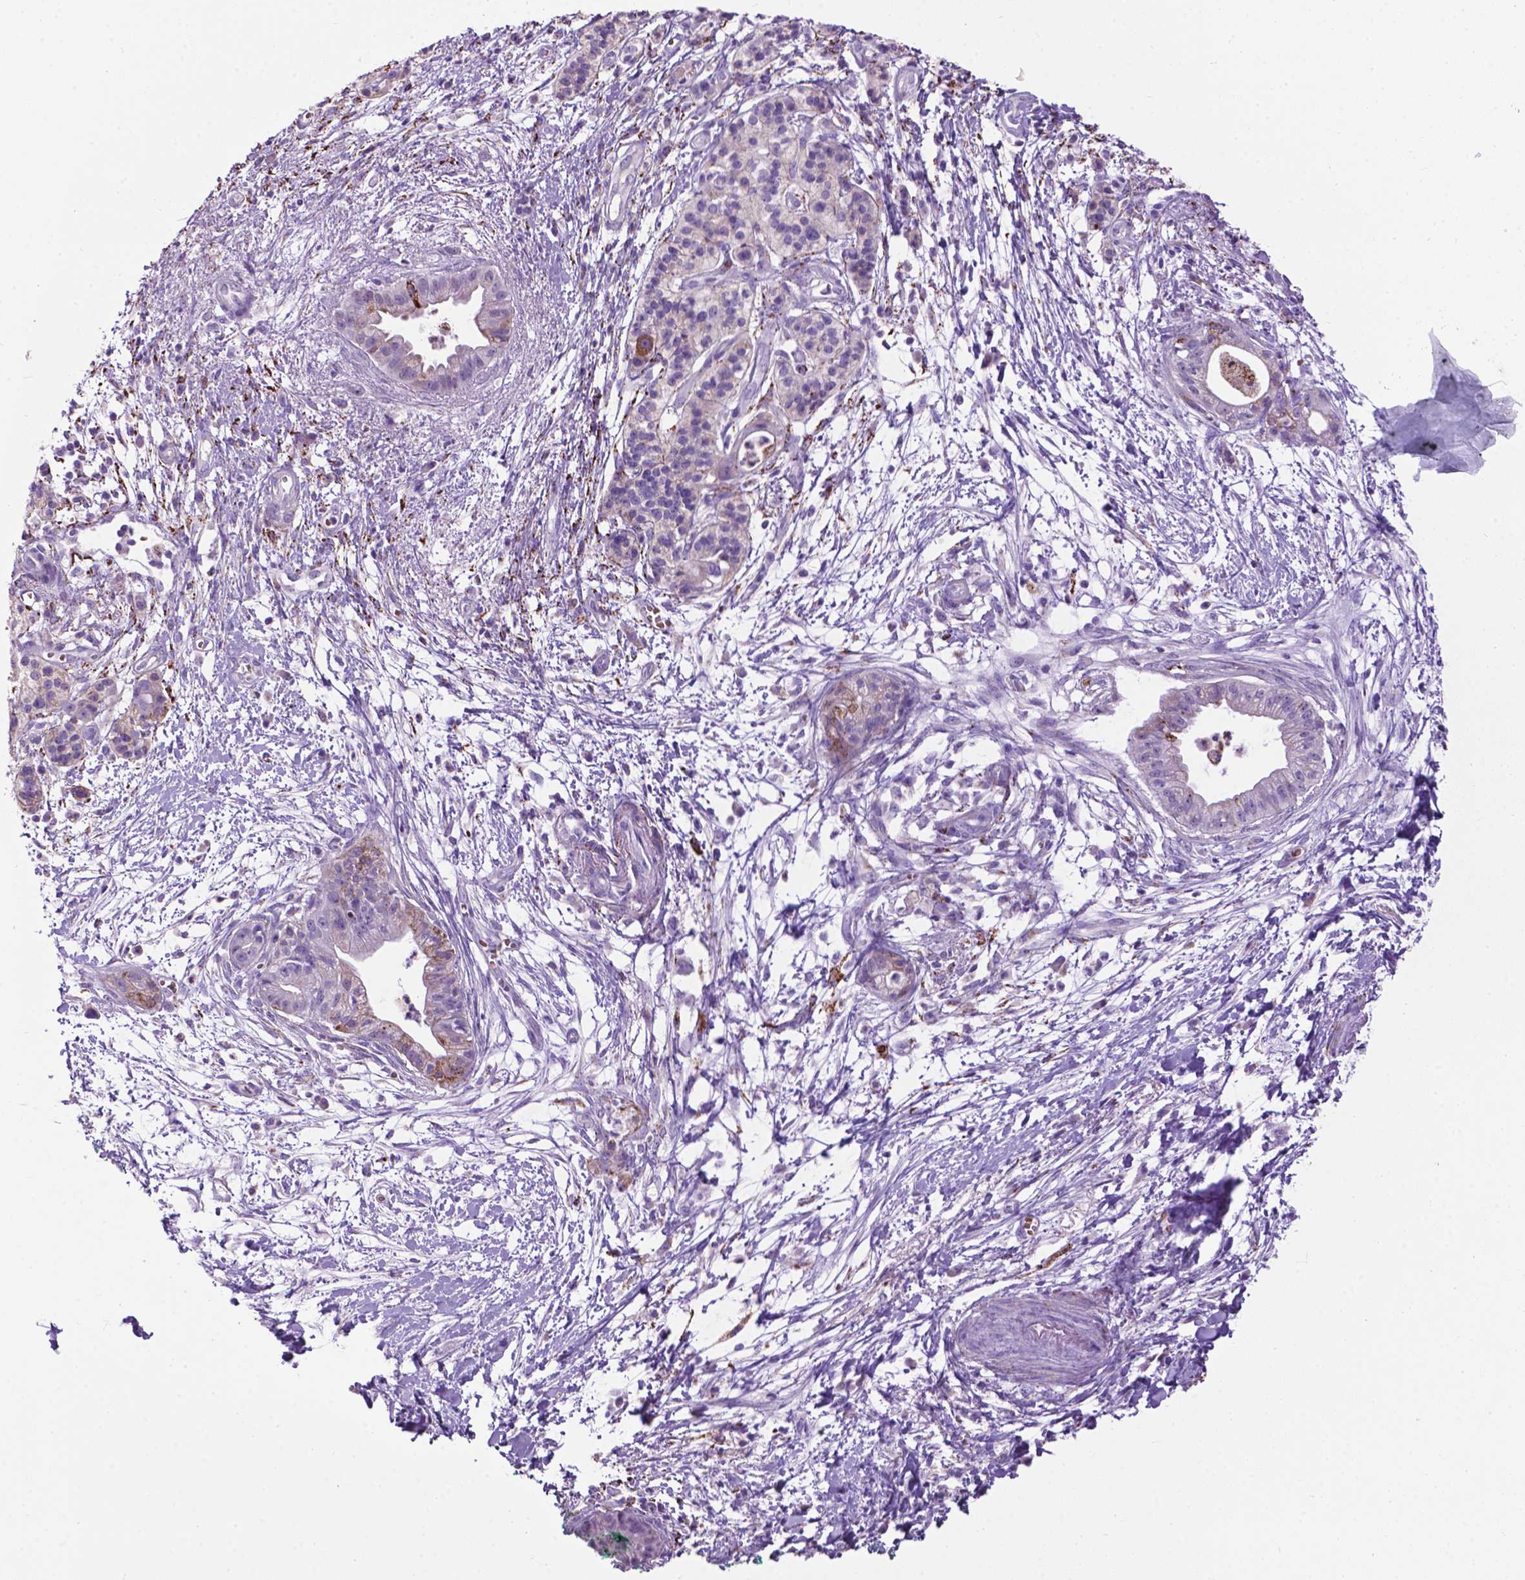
{"staining": {"intensity": "moderate", "quantity": "<25%", "location": "cytoplasmic/membranous"}, "tissue": "pancreatic cancer", "cell_type": "Tumor cells", "image_type": "cancer", "snomed": [{"axis": "morphology", "description": "Normal tissue, NOS"}, {"axis": "morphology", "description": "Adenocarcinoma, NOS"}, {"axis": "topography", "description": "Lymph node"}, {"axis": "topography", "description": "Pancreas"}], "caption": "Moderate cytoplasmic/membranous staining for a protein is appreciated in approximately <25% of tumor cells of pancreatic cancer using immunohistochemistry (IHC).", "gene": "TMEM132E", "patient": {"sex": "female", "age": 58}}